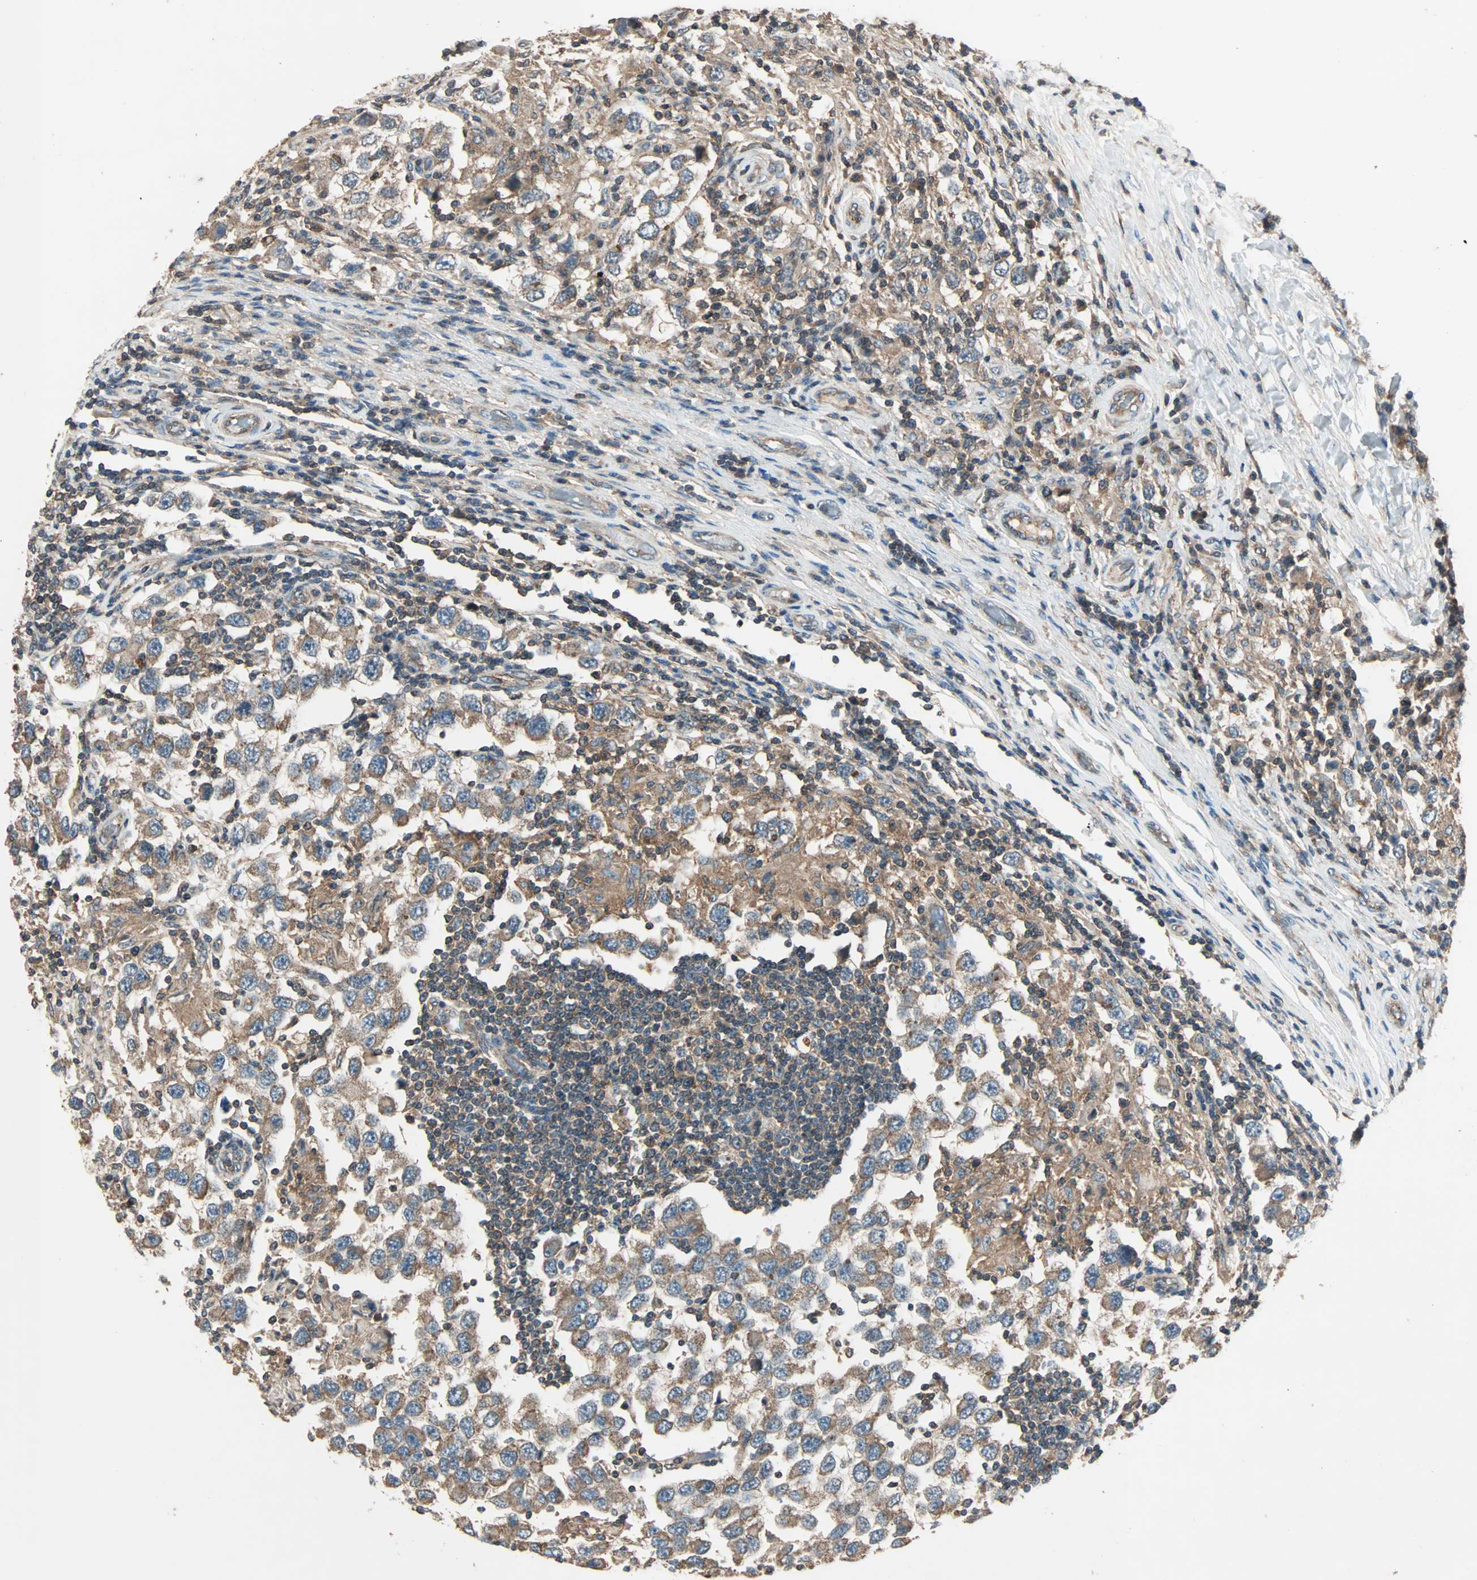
{"staining": {"intensity": "weak", "quantity": ">75%", "location": "cytoplasmic/membranous"}, "tissue": "testis cancer", "cell_type": "Tumor cells", "image_type": "cancer", "snomed": [{"axis": "morphology", "description": "Carcinoma, Embryonal, NOS"}, {"axis": "topography", "description": "Testis"}], "caption": "This is an image of IHC staining of testis embryonal carcinoma, which shows weak positivity in the cytoplasmic/membranous of tumor cells.", "gene": "MAP3K21", "patient": {"sex": "male", "age": 21}}